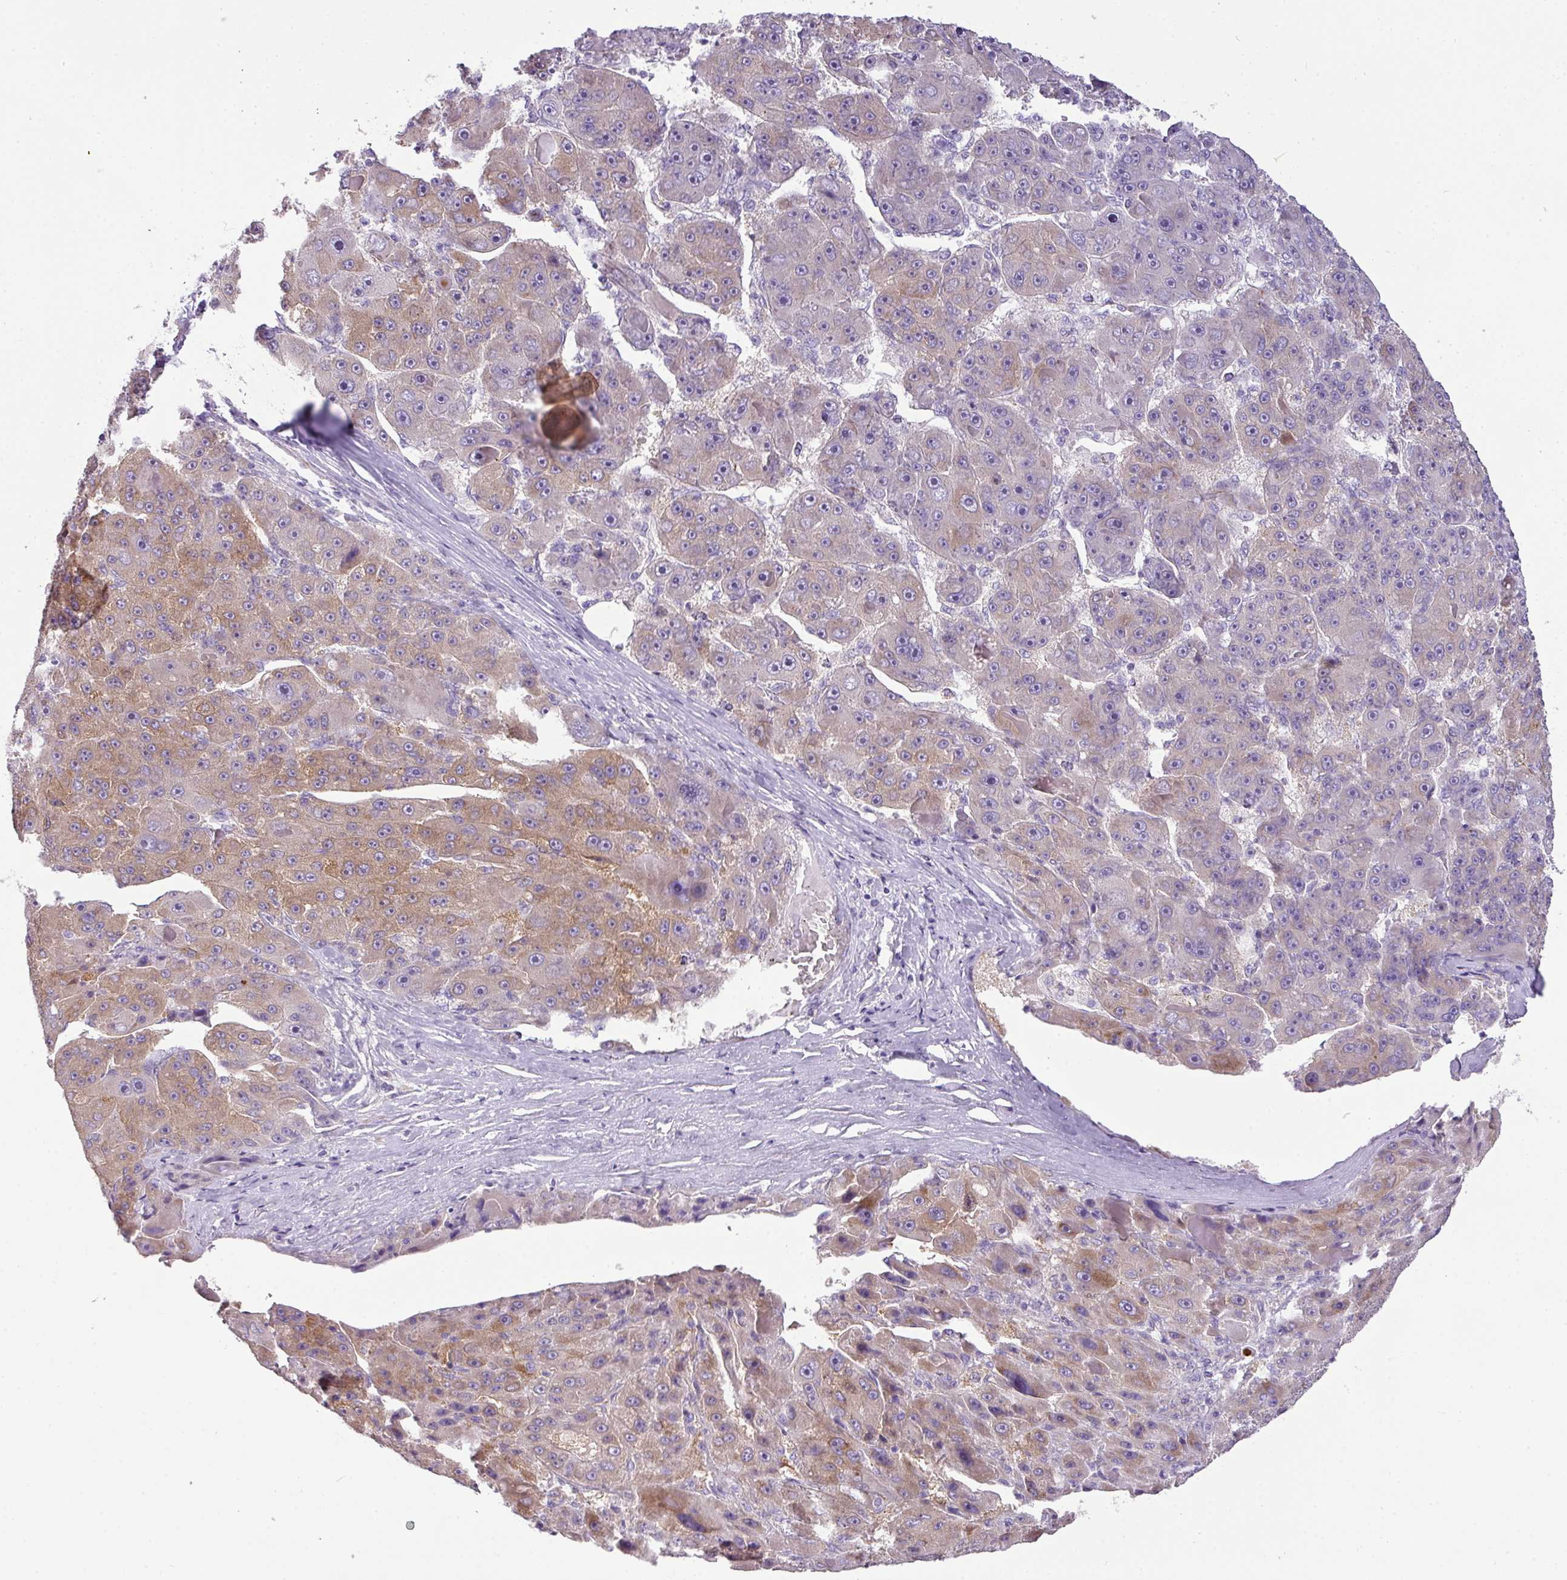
{"staining": {"intensity": "moderate", "quantity": "25%-75%", "location": "cytoplasmic/membranous"}, "tissue": "liver cancer", "cell_type": "Tumor cells", "image_type": "cancer", "snomed": [{"axis": "morphology", "description": "Carcinoma, Hepatocellular, NOS"}, {"axis": "topography", "description": "Liver"}], "caption": "Tumor cells display medium levels of moderate cytoplasmic/membranous staining in about 25%-75% of cells in liver hepatocellular carcinoma.", "gene": "ENSG00000273748", "patient": {"sex": "male", "age": 76}}